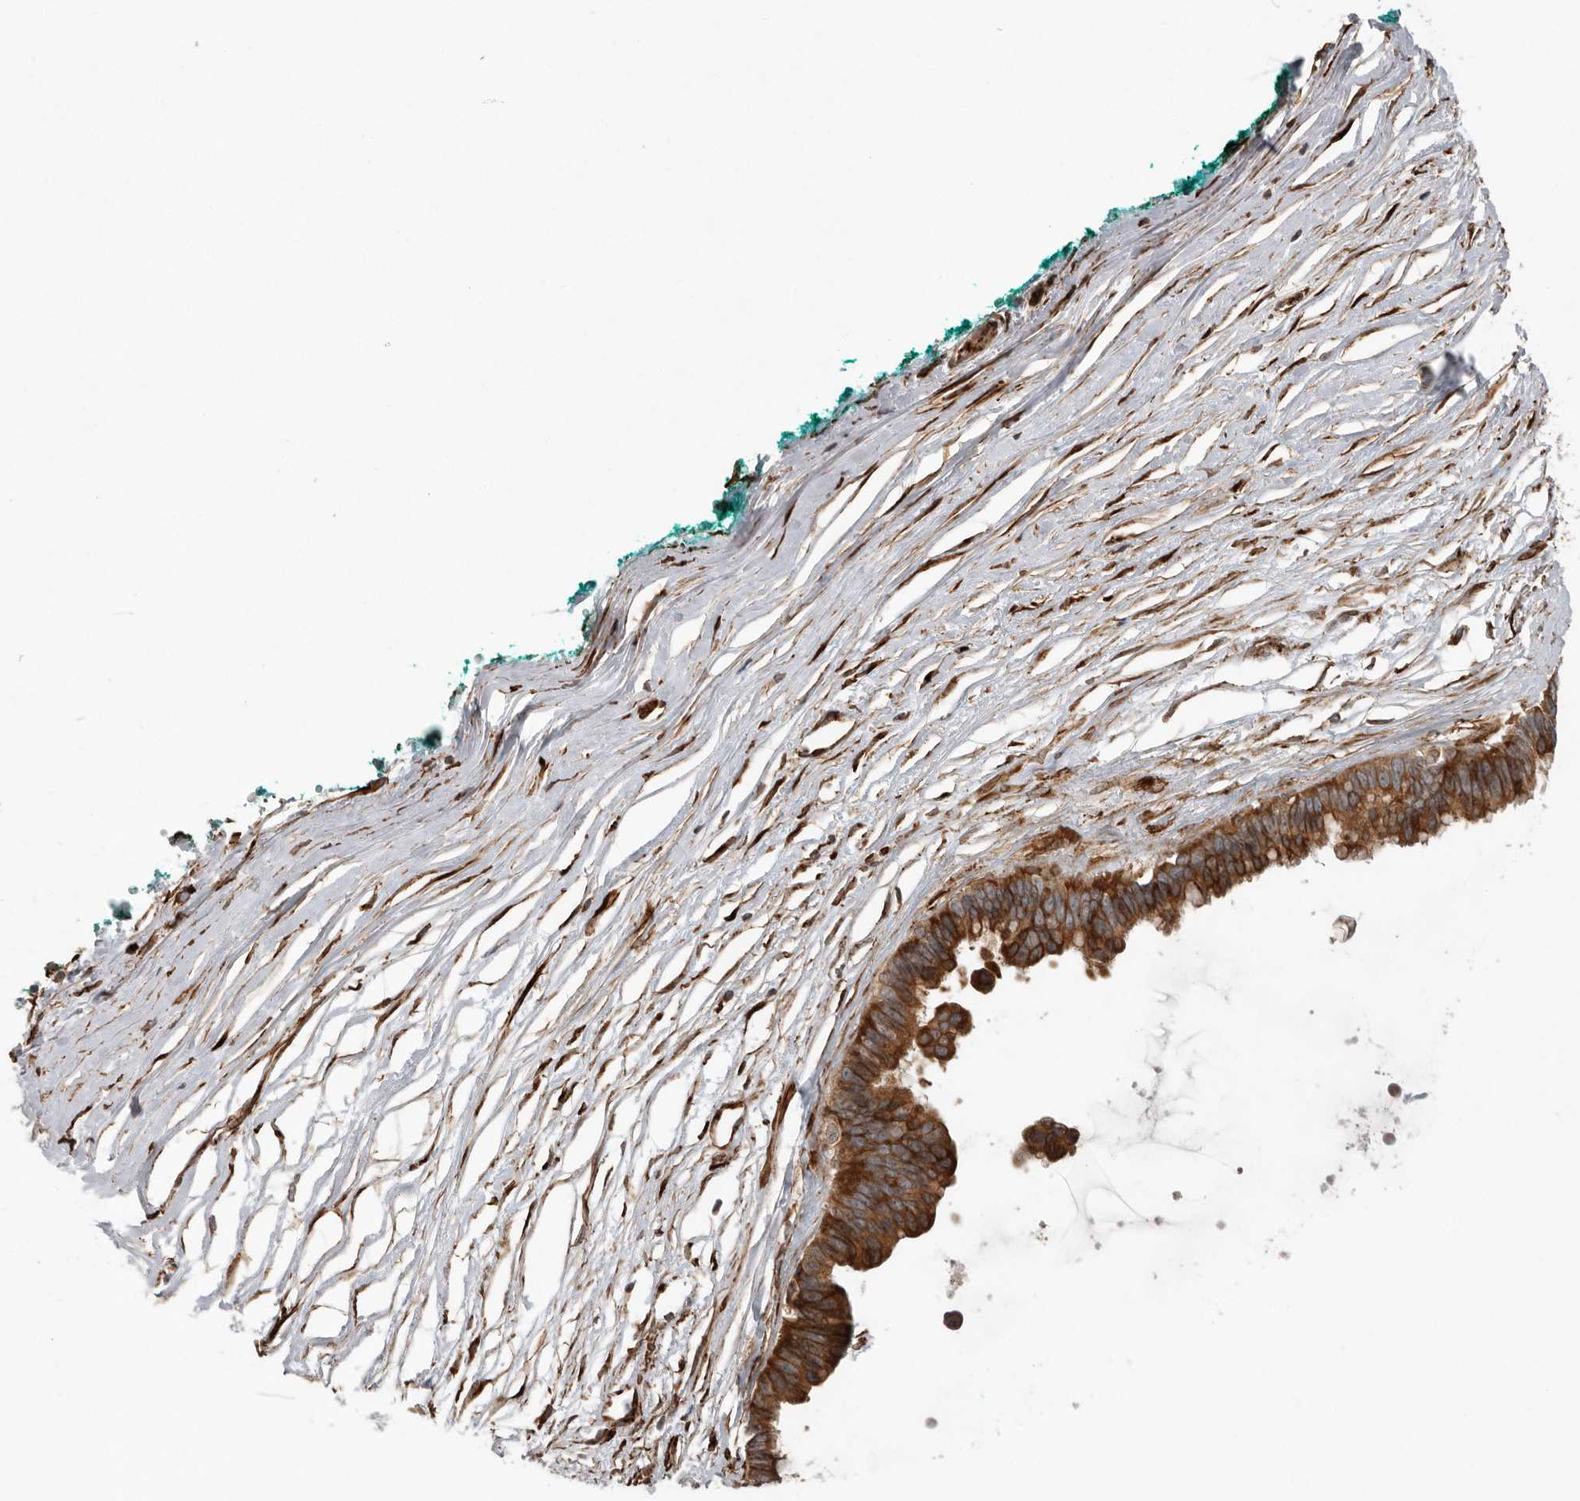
{"staining": {"intensity": "strong", "quantity": ">75%", "location": "cytoplasmic/membranous"}, "tissue": "pancreatic cancer", "cell_type": "Tumor cells", "image_type": "cancer", "snomed": [{"axis": "morphology", "description": "Adenocarcinoma, NOS"}, {"axis": "topography", "description": "Pancreas"}], "caption": "High-magnification brightfield microscopy of pancreatic adenocarcinoma stained with DAB (brown) and counterstained with hematoxylin (blue). tumor cells exhibit strong cytoplasmic/membranous staining is seen in about>75% of cells. Using DAB (3,3'-diaminobenzidine) (brown) and hematoxylin (blue) stains, captured at high magnification using brightfield microscopy.", "gene": "CEP350", "patient": {"sex": "female", "age": 72}}